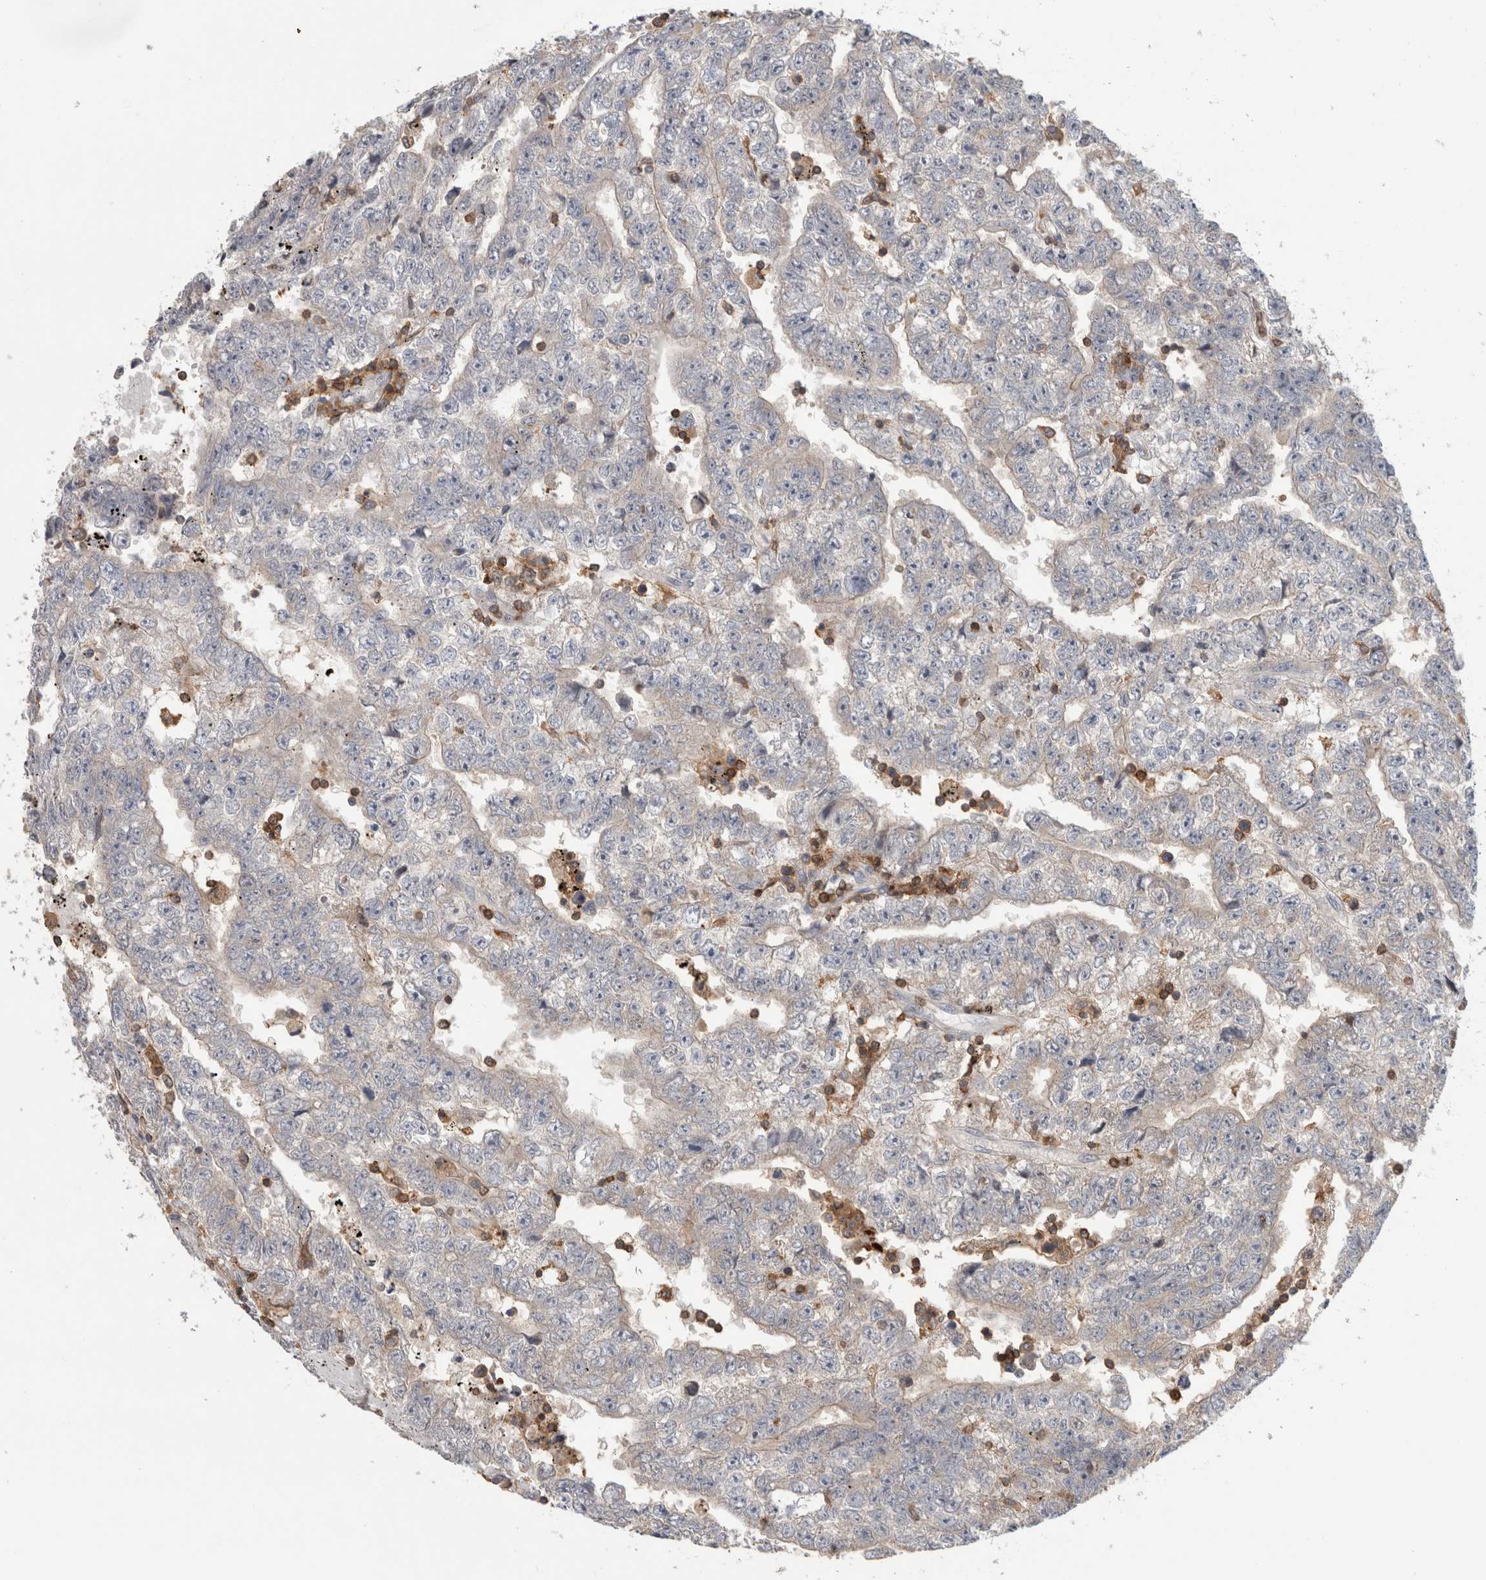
{"staining": {"intensity": "negative", "quantity": "none", "location": "none"}, "tissue": "testis cancer", "cell_type": "Tumor cells", "image_type": "cancer", "snomed": [{"axis": "morphology", "description": "Carcinoma, Embryonal, NOS"}, {"axis": "topography", "description": "Testis"}], "caption": "Micrograph shows no significant protein expression in tumor cells of testis embryonal carcinoma. The staining was performed using DAB to visualize the protein expression in brown, while the nuclei were stained in blue with hematoxylin (Magnification: 20x).", "gene": "GFRA2", "patient": {"sex": "male", "age": 25}}